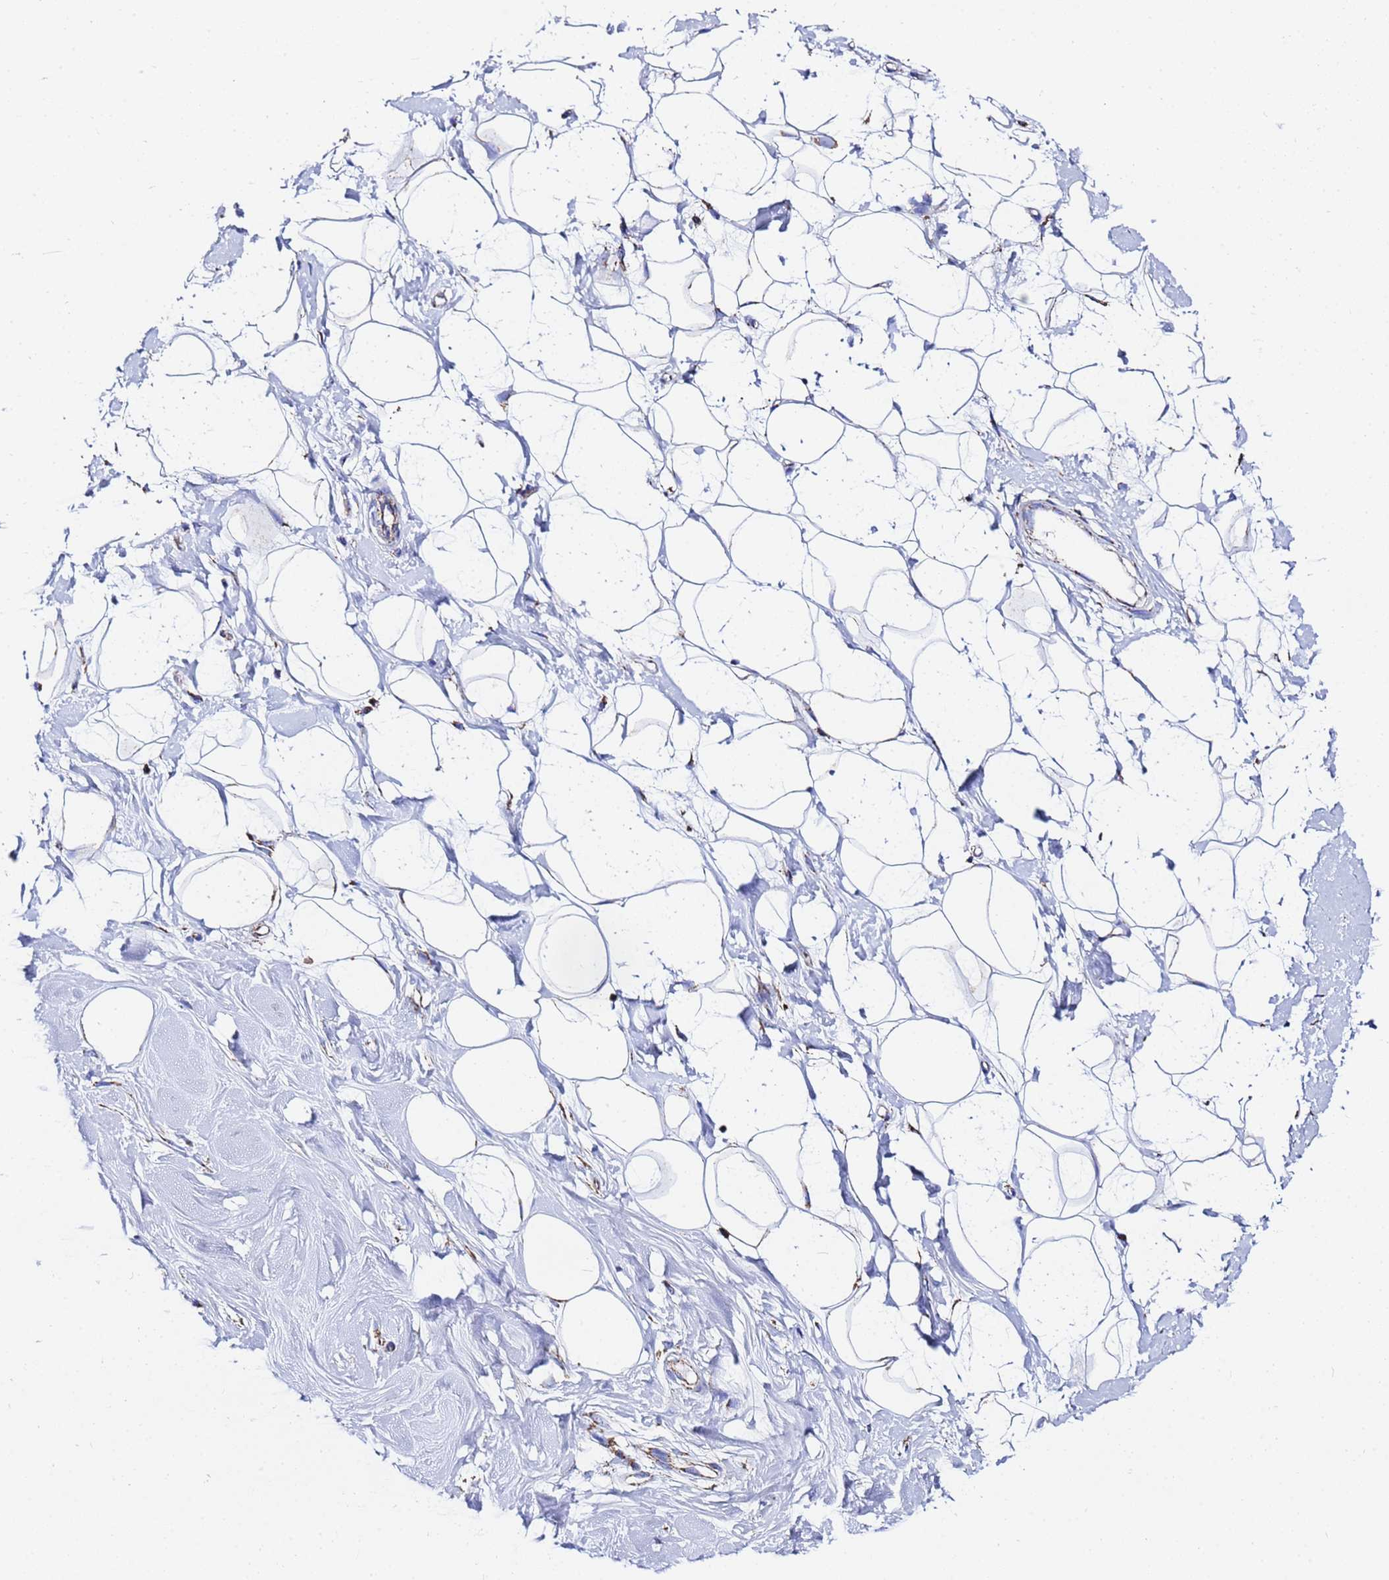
{"staining": {"intensity": "moderate", "quantity": ">75%", "location": "cytoplasmic/membranous"}, "tissue": "adipose tissue", "cell_type": "Adipocytes", "image_type": "normal", "snomed": [{"axis": "morphology", "description": "Normal tissue, NOS"}, {"axis": "topography", "description": "Breast"}], "caption": "High-magnification brightfield microscopy of normal adipose tissue stained with DAB (brown) and counterstained with hematoxylin (blue). adipocytes exhibit moderate cytoplasmic/membranous staining is appreciated in approximately>75% of cells.", "gene": "GLUD1", "patient": {"sex": "female", "age": 26}}